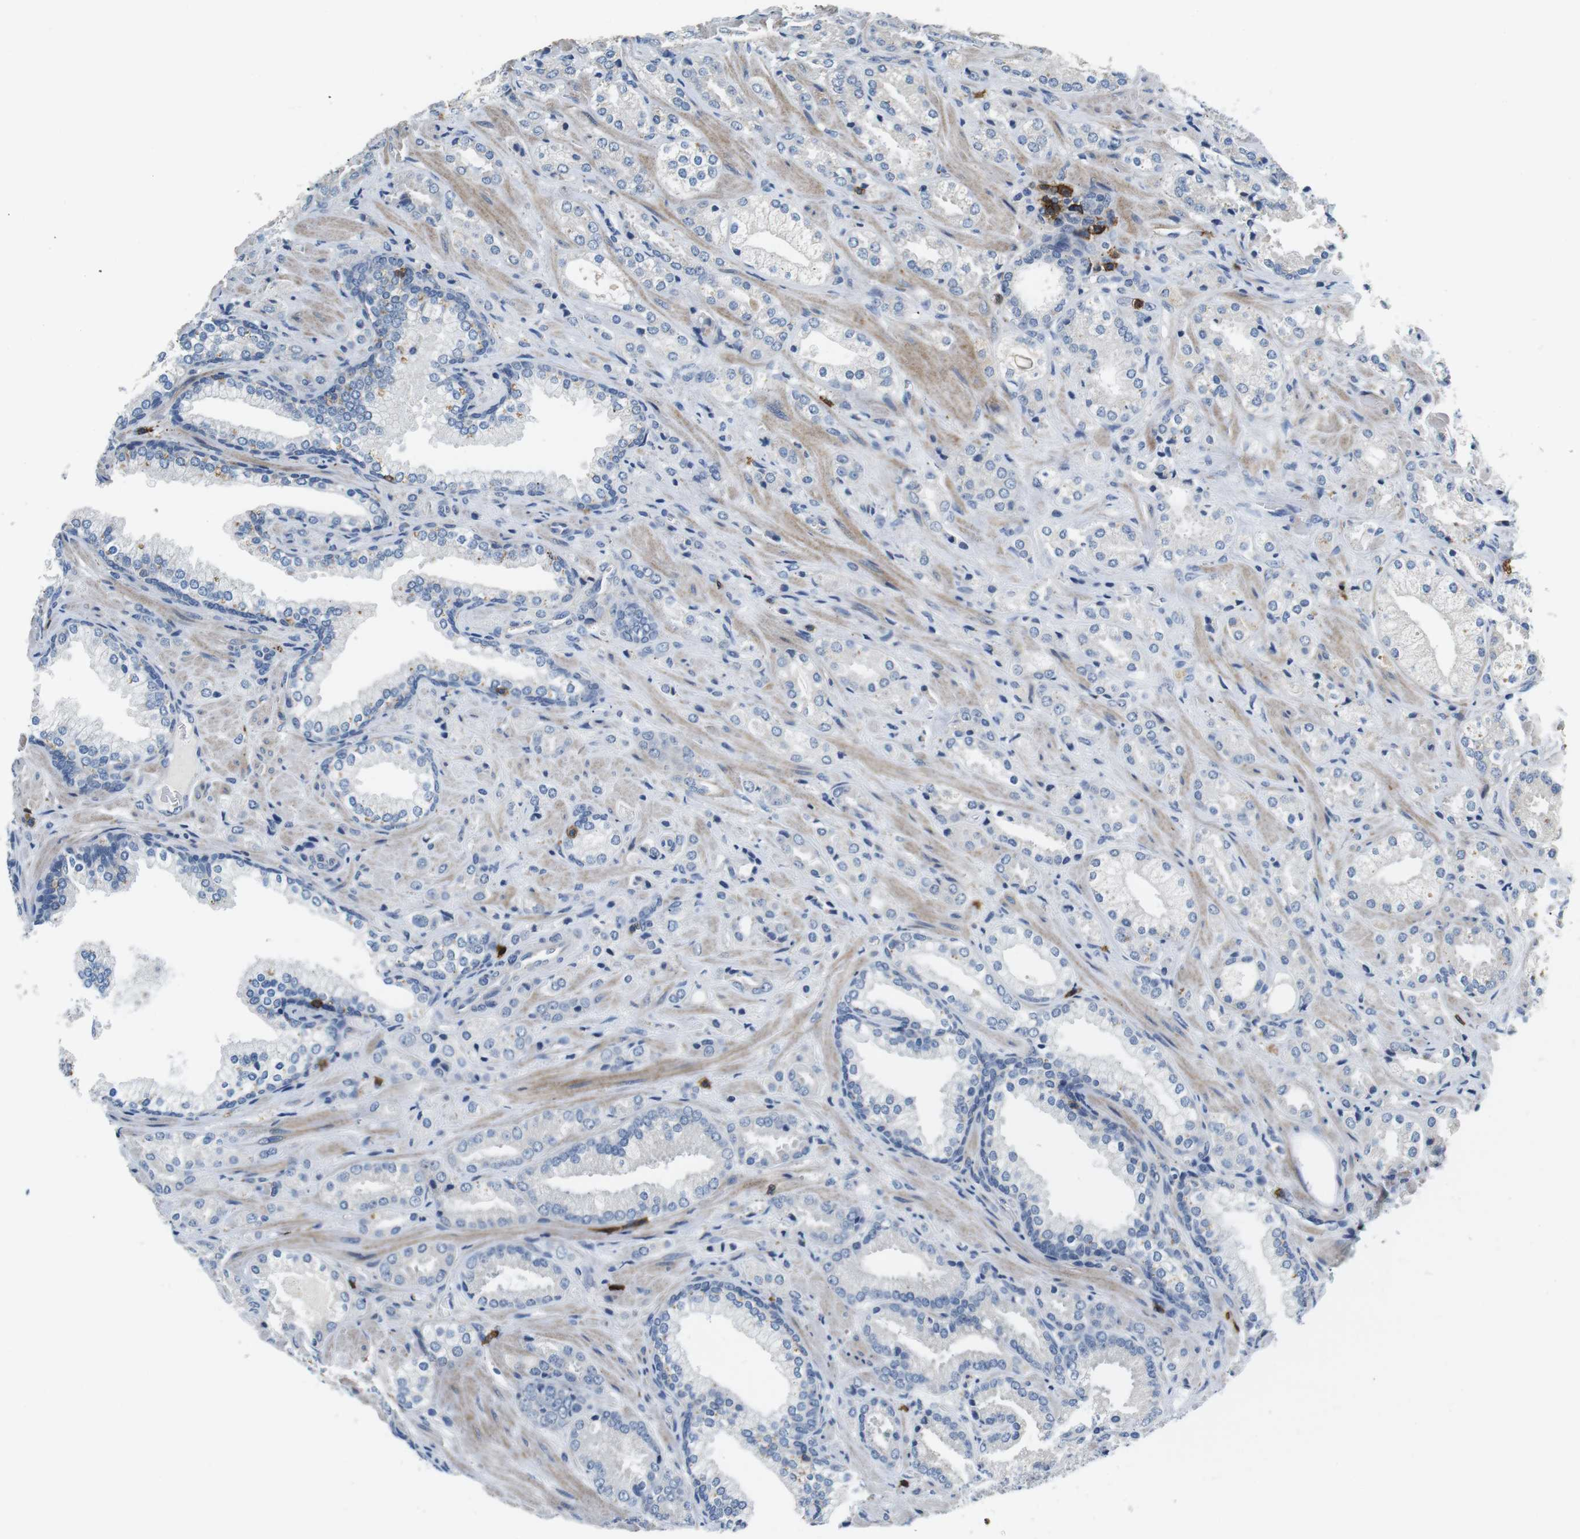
{"staining": {"intensity": "negative", "quantity": "none", "location": "none"}, "tissue": "prostate cancer", "cell_type": "Tumor cells", "image_type": "cancer", "snomed": [{"axis": "morphology", "description": "Adenocarcinoma, High grade"}, {"axis": "topography", "description": "Prostate"}], "caption": "DAB immunohistochemical staining of high-grade adenocarcinoma (prostate) demonstrates no significant expression in tumor cells.", "gene": "CD6", "patient": {"sex": "male", "age": 64}}